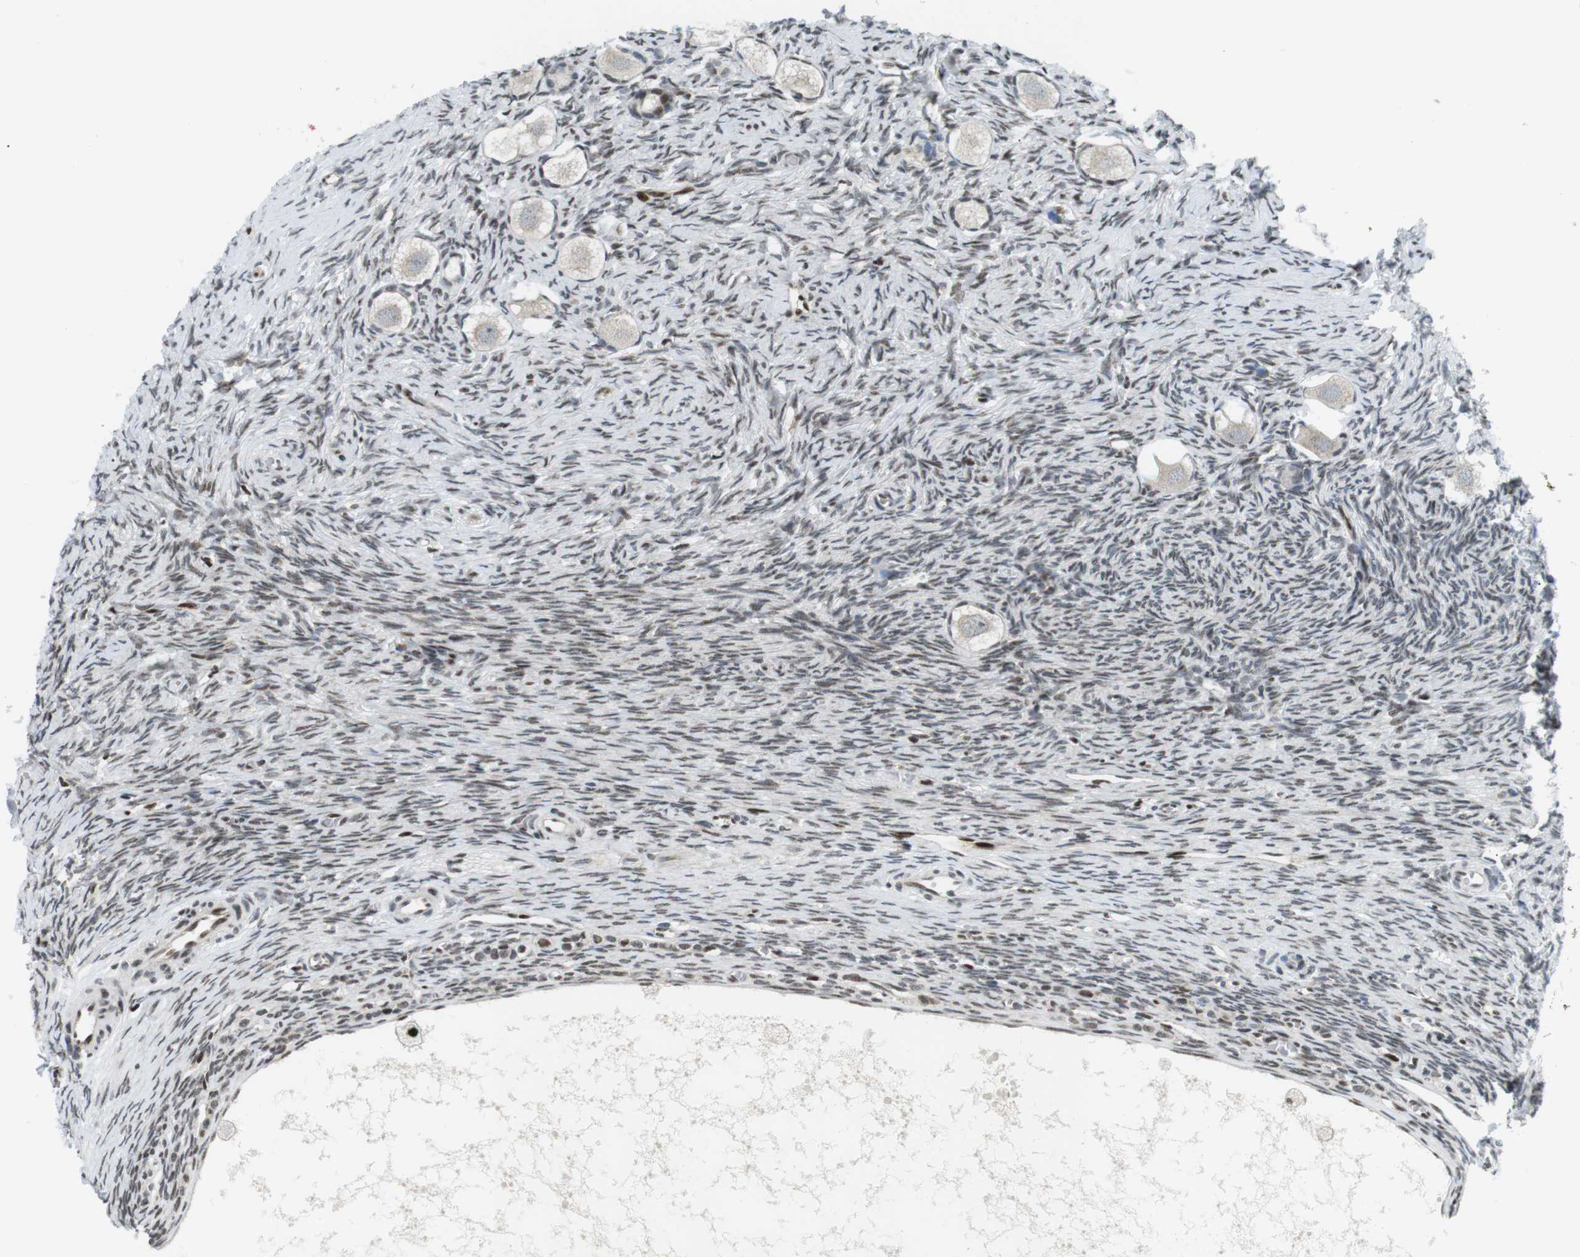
{"staining": {"intensity": "weak", "quantity": "25%-75%", "location": "cytoplasmic/membranous"}, "tissue": "ovary", "cell_type": "Follicle cells", "image_type": "normal", "snomed": [{"axis": "morphology", "description": "Normal tissue, NOS"}, {"axis": "topography", "description": "Ovary"}], "caption": "IHC (DAB) staining of benign ovary displays weak cytoplasmic/membranous protein positivity in approximately 25%-75% of follicle cells. The staining is performed using DAB brown chromogen to label protein expression. The nuclei are counter-stained blue using hematoxylin.", "gene": "CDC27", "patient": {"sex": "female", "age": 27}}